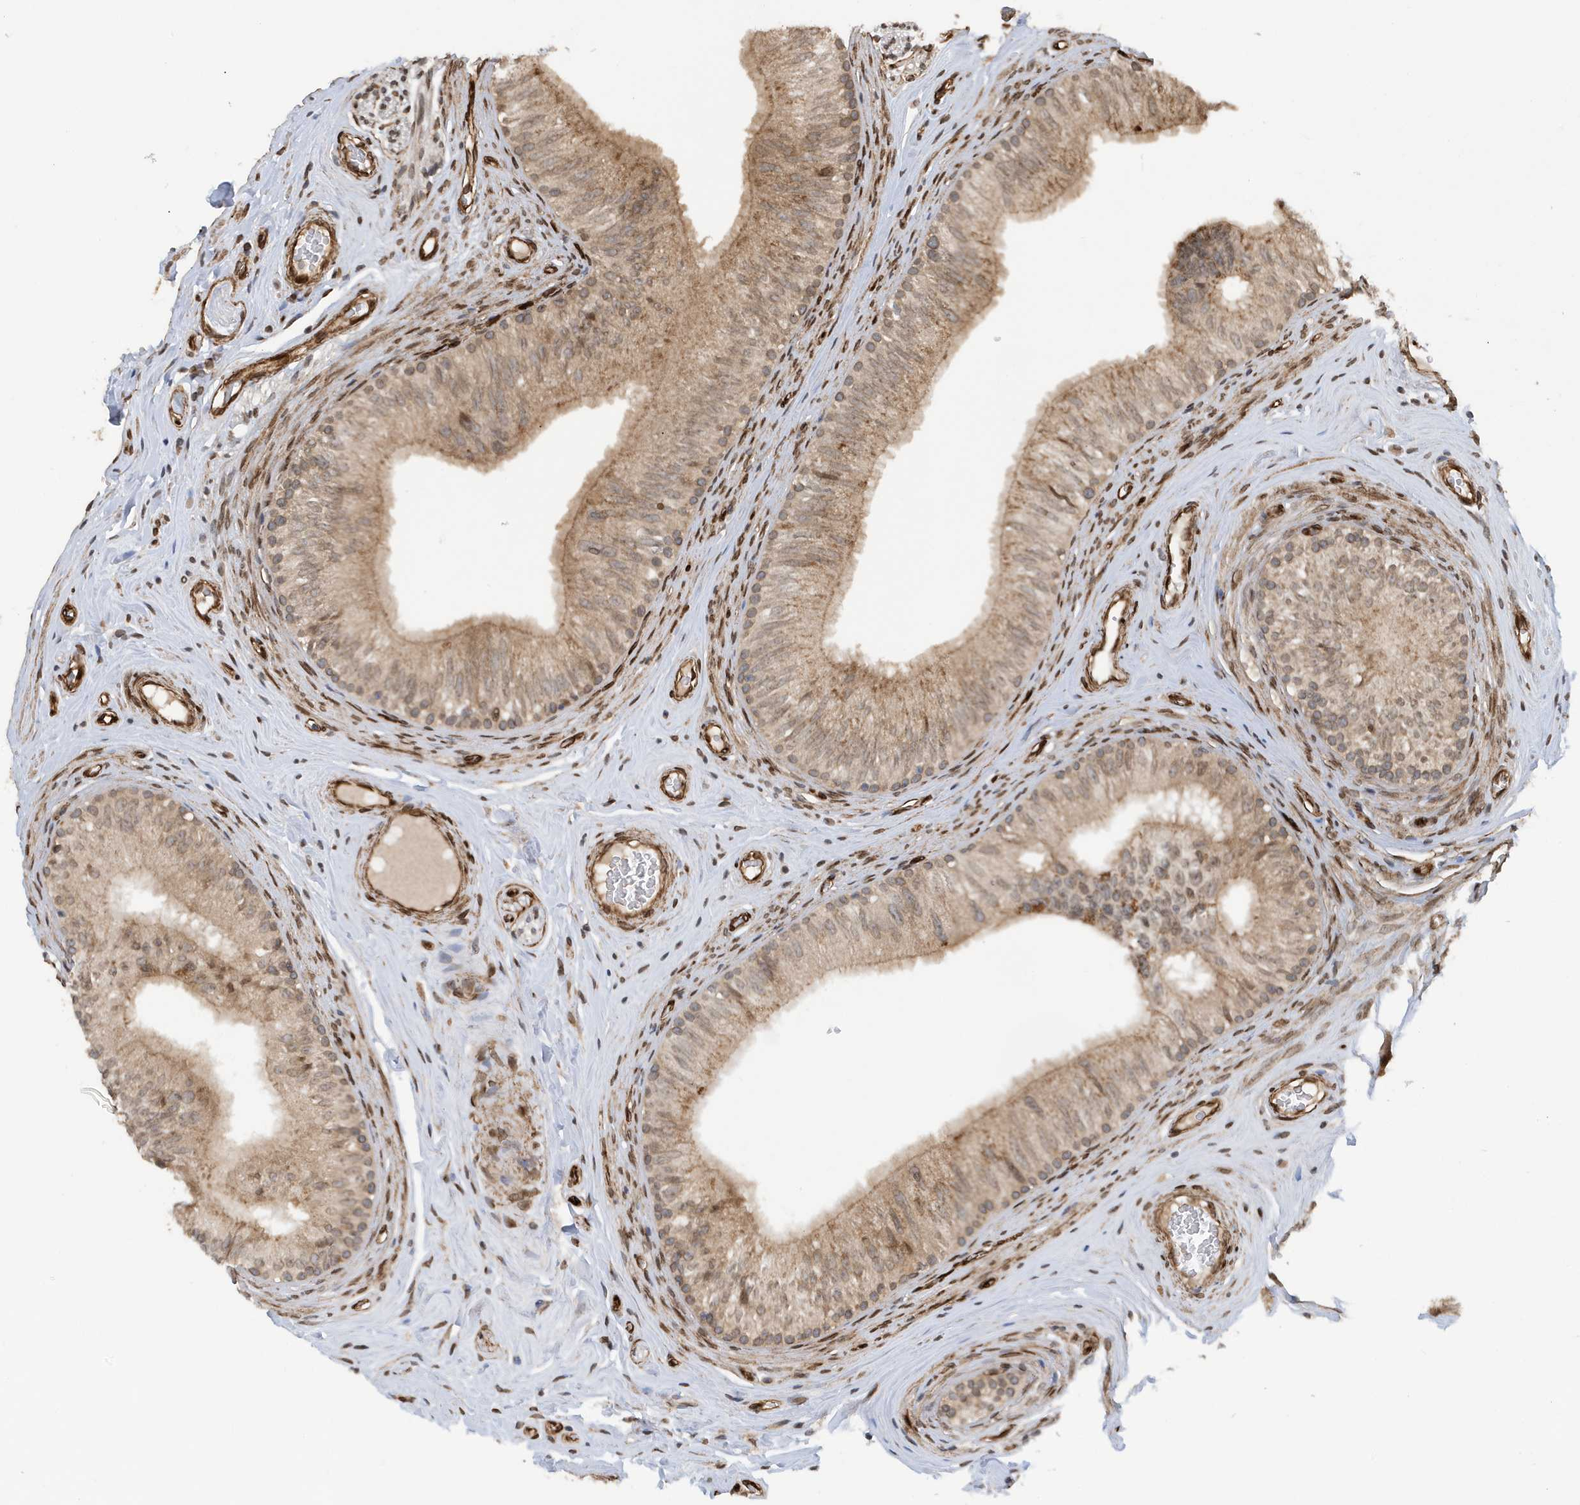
{"staining": {"intensity": "moderate", "quantity": ">75%", "location": "cytoplasmic/membranous,nuclear"}, "tissue": "epididymis", "cell_type": "Glandular cells", "image_type": "normal", "snomed": [{"axis": "morphology", "description": "Normal tissue, NOS"}, {"axis": "topography", "description": "Epididymis"}], "caption": "The image shows a brown stain indicating the presence of a protein in the cytoplasmic/membranous,nuclear of glandular cells in epididymis.", "gene": "DUSP18", "patient": {"sex": "male", "age": 46}}